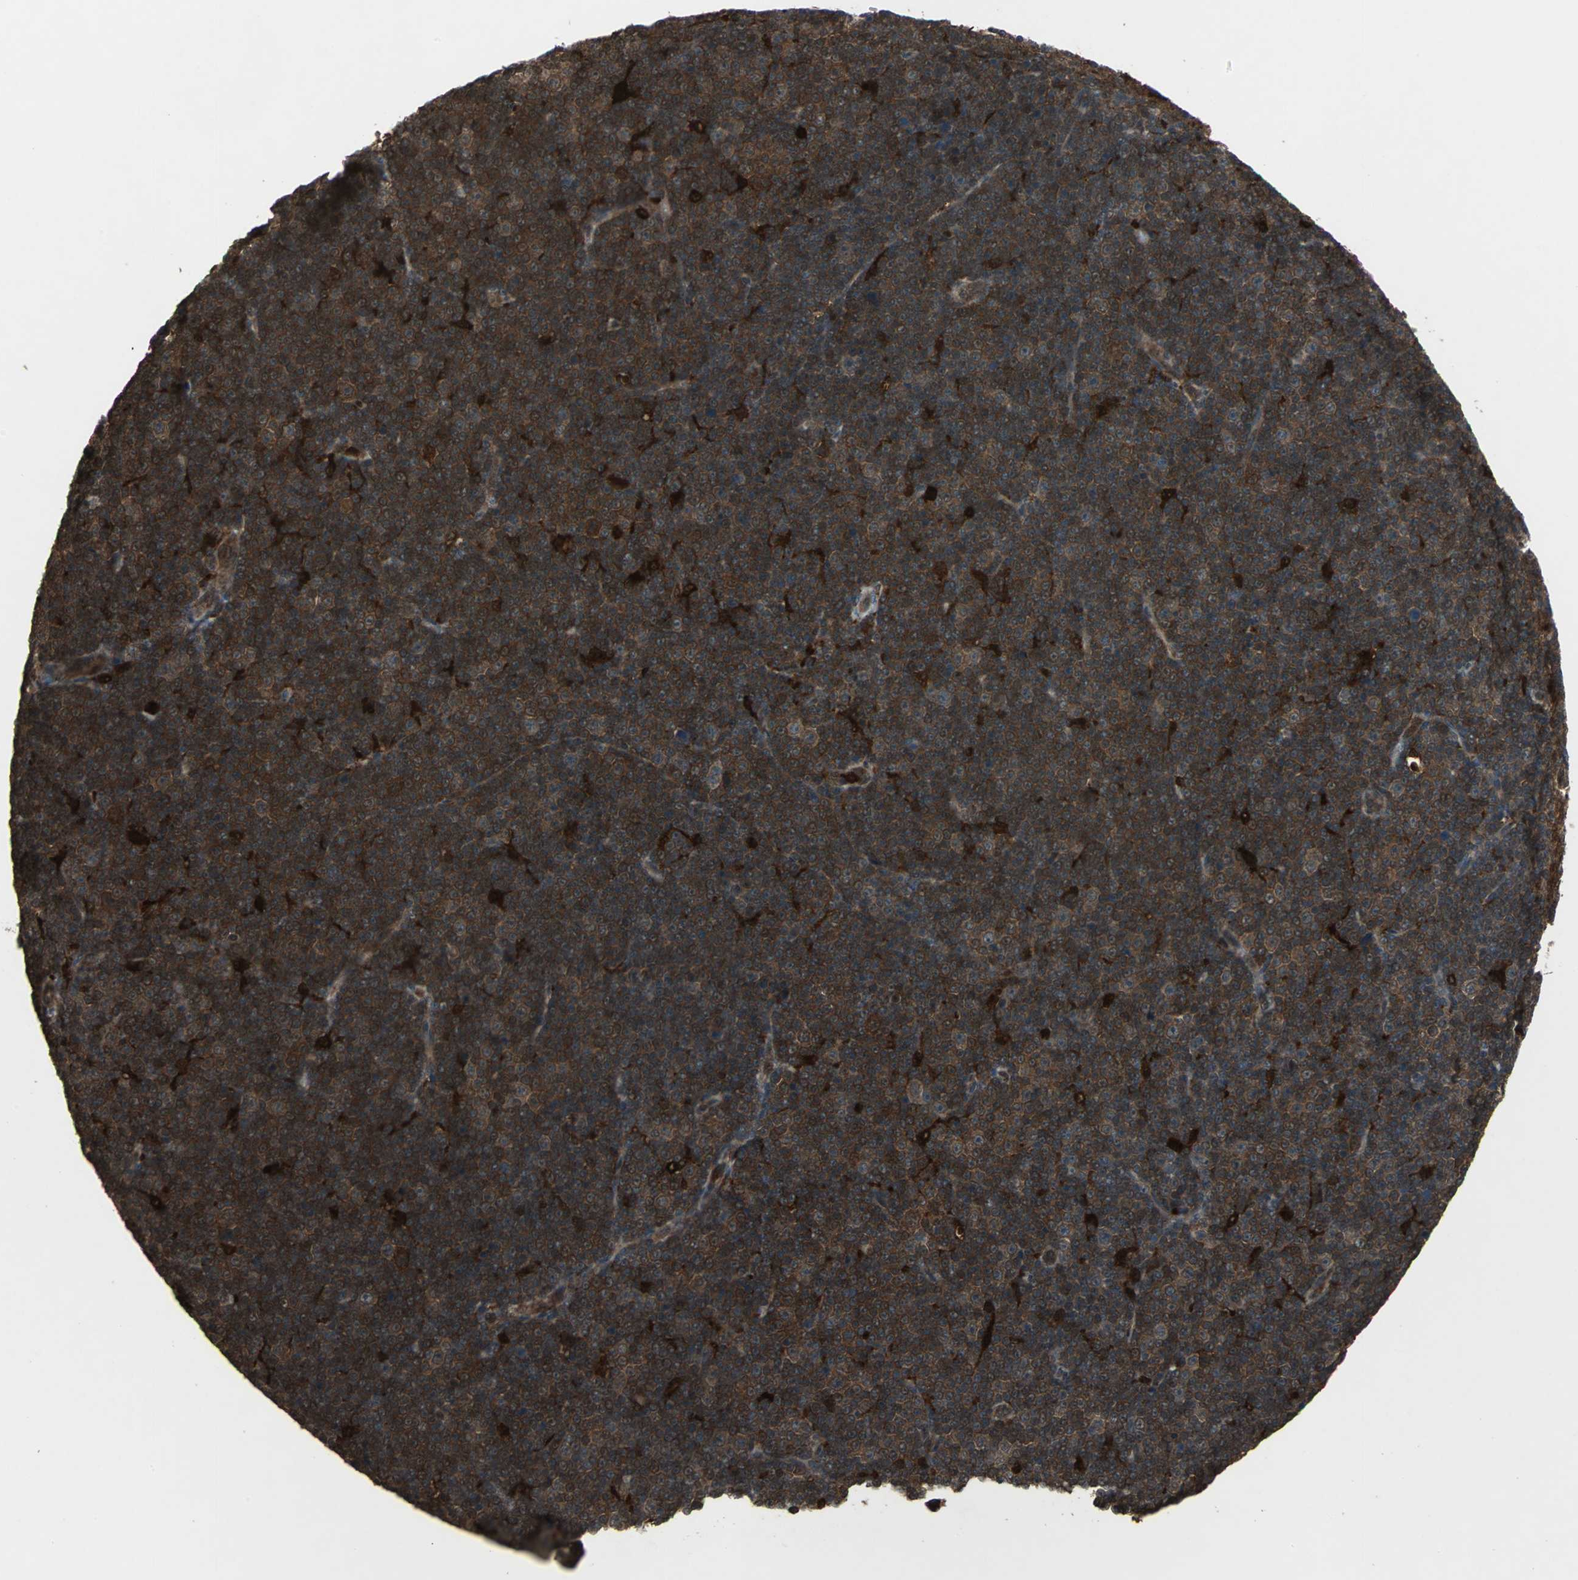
{"staining": {"intensity": "strong", "quantity": ">75%", "location": "cytoplasmic/membranous,nuclear"}, "tissue": "lymphoma", "cell_type": "Tumor cells", "image_type": "cancer", "snomed": [{"axis": "morphology", "description": "Malignant lymphoma, non-Hodgkin's type, Low grade"}, {"axis": "topography", "description": "Lymph node"}], "caption": "IHC photomicrograph of neoplastic tissue: malignant lymphoma, non-Hodgkin's type (low-grade) stained using immunohistochemistry (IHC) demonstrates high levels of strong protein expression localized specifically in the cytoplasmic/membranous and nuclear of tumor cells, appearing as a cytoplasmic/membranous and nuclear brown color.", "gene": "PYCARD", "patient": {"sex": "female", "age": 67}}